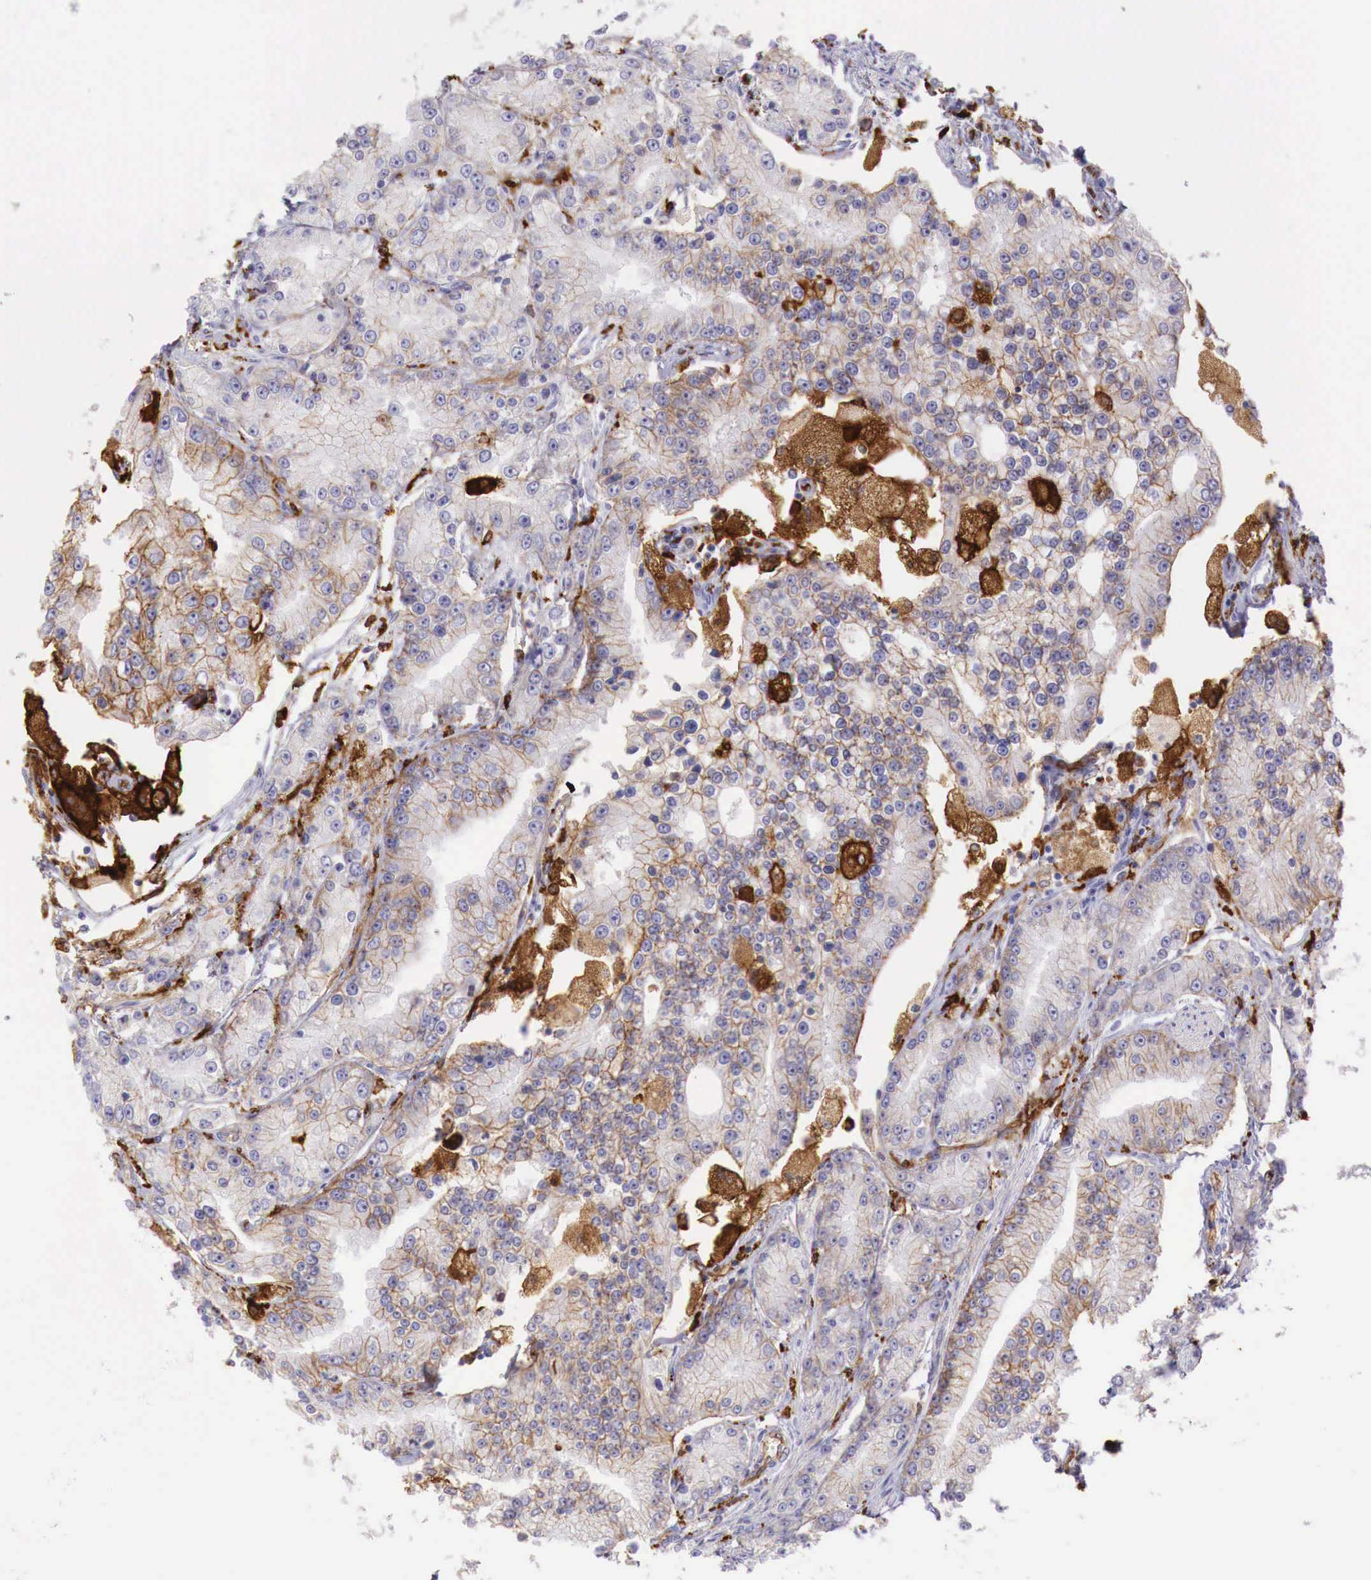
{"staining": {"intensity": "weak", "quantity": "25%-75%", "location": "cytoplasmic/membranous"}, "tissue": "prostate cancer", "cell_type": "Tumor cells", "image_type": "cancer", "snomed": [{"axis": "morphology", "description": "Adenocarcinoma, Medium grade"}, {"axis": "topography", "description": "Prostate"}], "caption": "Medium-grade adenocarcinoma (prostate) tissue demonstrates weak cytoplasmic/membranous expression in approximately 25%-75% of tumor cells, visualized by immunohistochemistry.", "gene": "MSR1", "patient": {"sex": "male", "age": 72}}